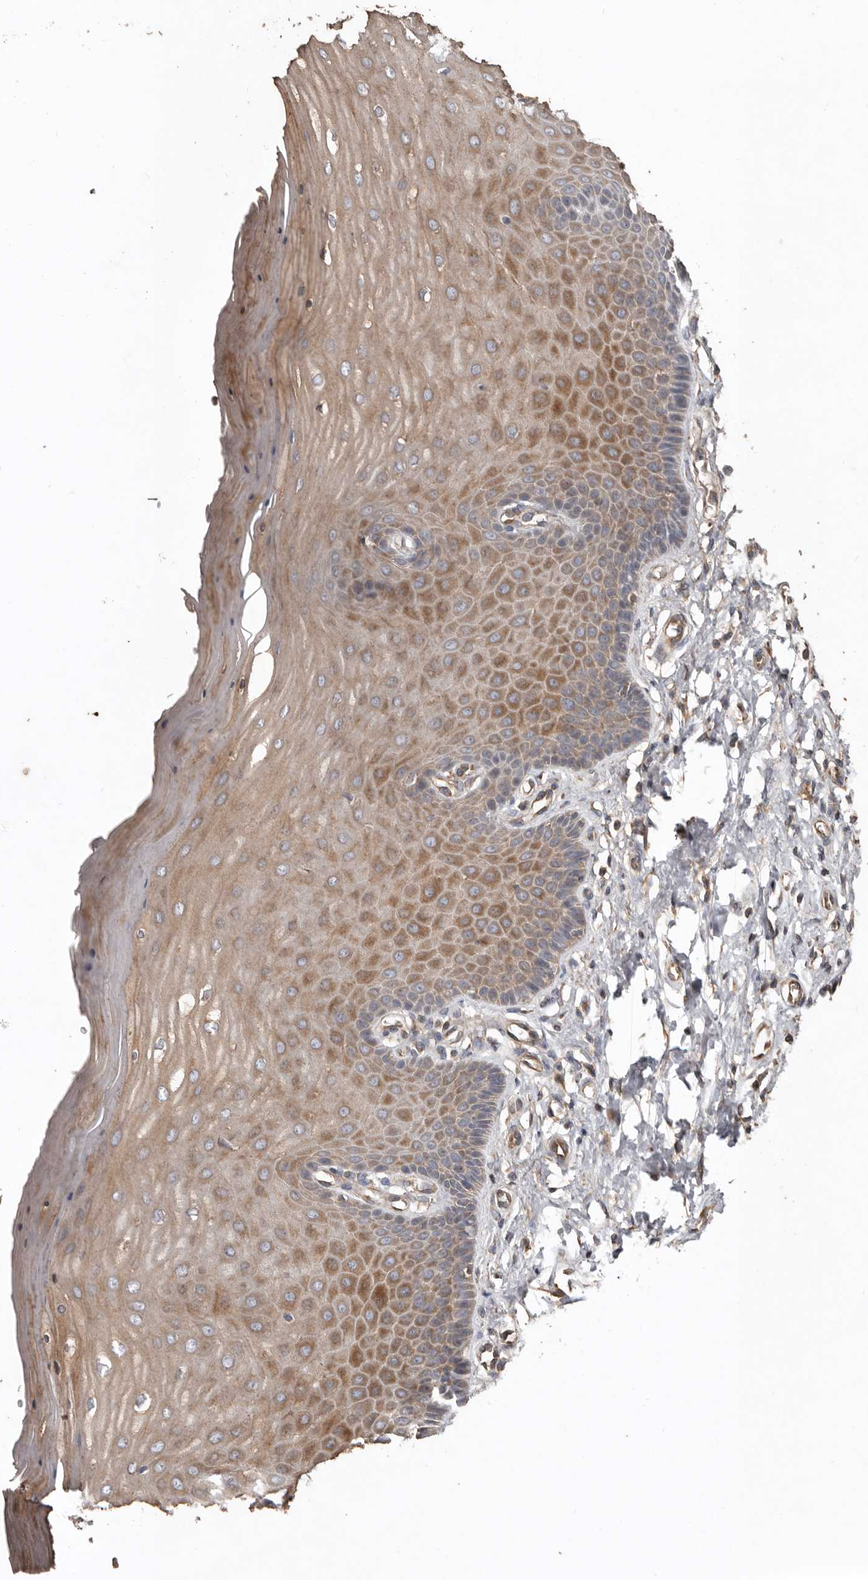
{"staining": {"intensity": "moderate", "quantity": "25%-75%", "location": "cytoplasmic/membranous"}, "tissue": "cervix", "cell_type": "Glandular cells", "image_type": "normal", "snomed": [{"axis": "morphology", "description": "Normal tissue, NOS"}, {"axis": "topography", "description": "Cervix"}], "caption": "A medium amount of moderate cytoplasmic/membranous staining is identified in about 25%-75% of glandular cells in benign cervix.", "gene": "FLCN", "patient": {"sex": "female", "age": 55}}